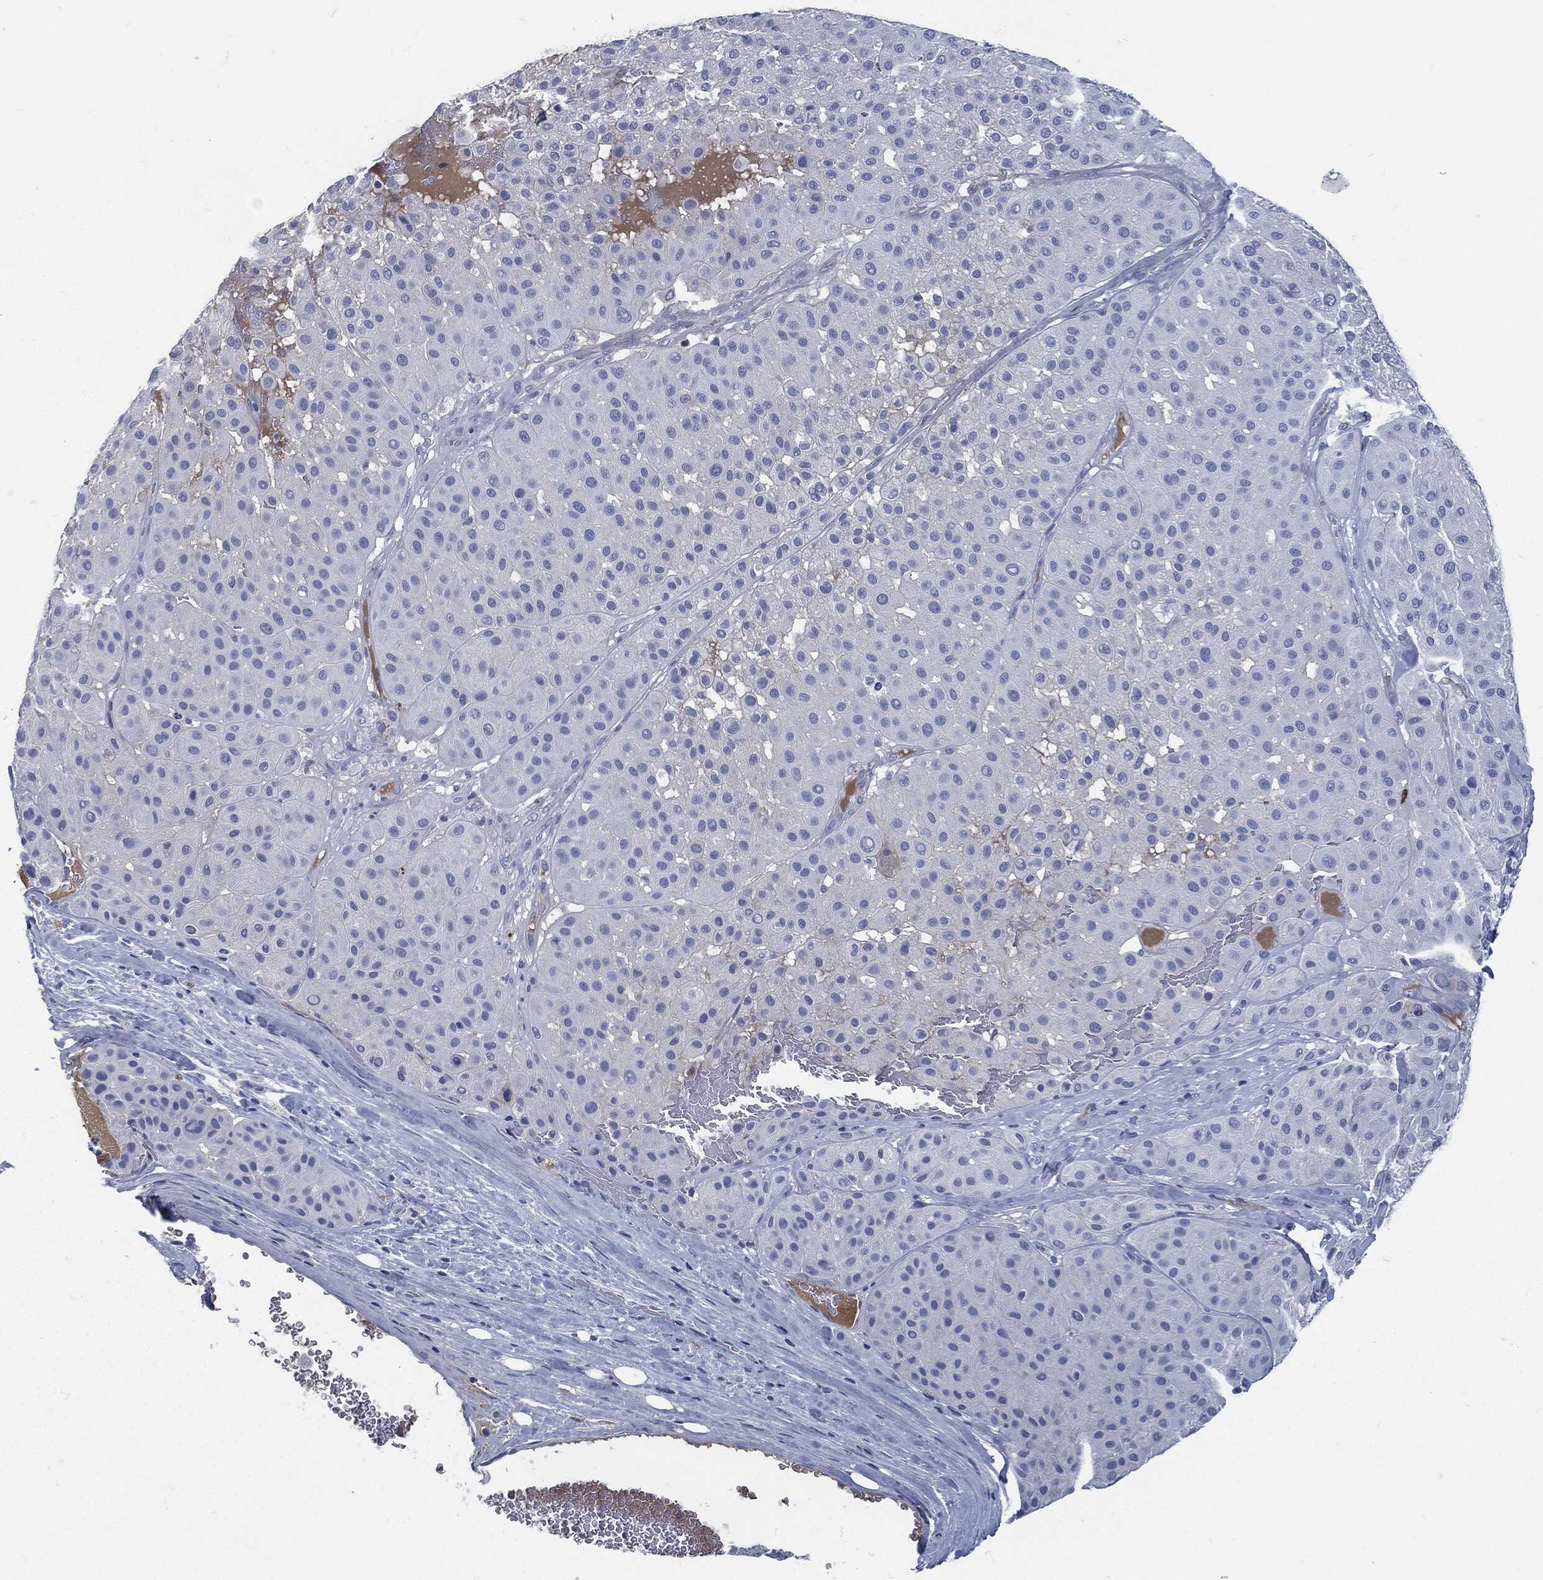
{"staining": {"intensity": "negative", "quantity": "none", "location": "none"}, "tissue": "melanoma", "cell_type": "Tumor cells", "image_type": "cancer", "snomed": [{"axis": "morphology", "description": "Malignant melanoma, Metastatic site"}, {"axis": "topography", "description": "Smooth muscle"}], "caption": "This is a photomicrograph of immunohistochemistry (IHC) staining of malignant melanoma (metastatic site), which shows no expression in tumor cells.", "gene": "MST1", "patient": {"sex": "male", "age": 41}}